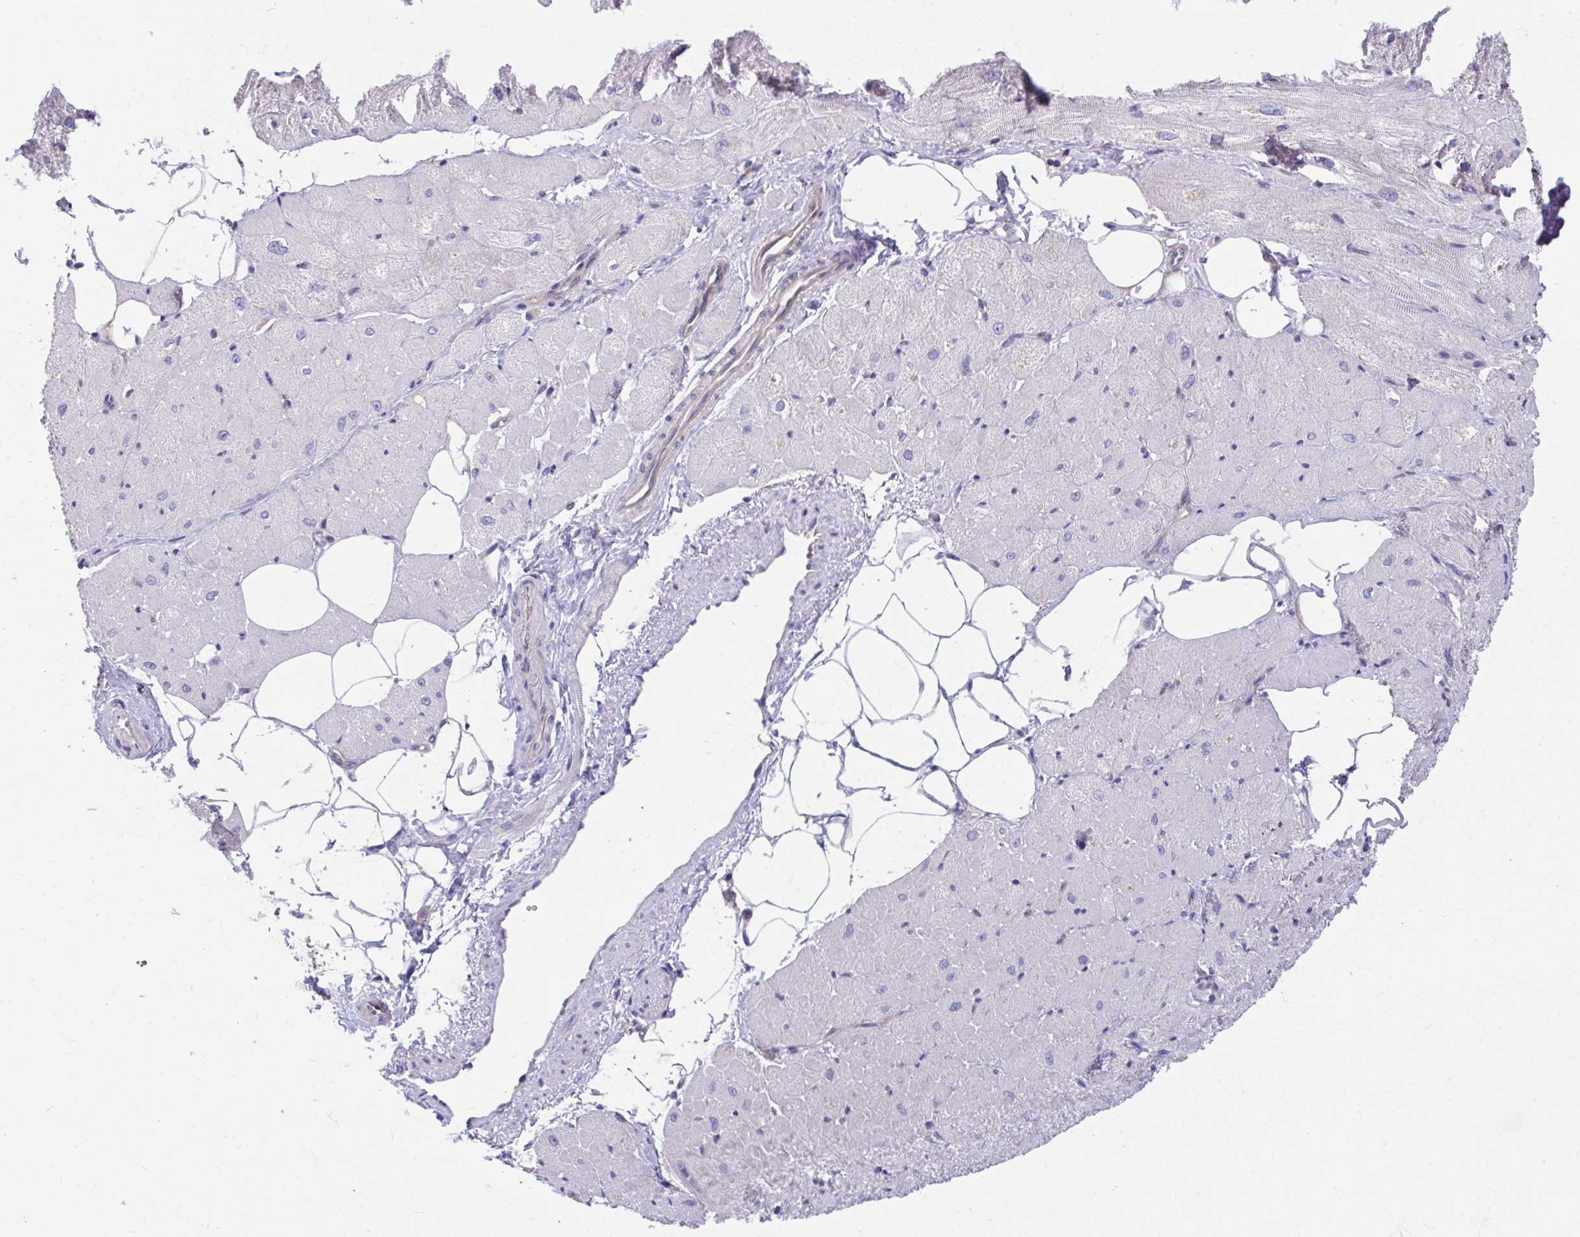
{"staining": {"intensity": "moderate", "quantity": "<25%", "location": "cytoplasmic/membranous"}, "tissue": "heart muscle", "cell_type": "Cardiomyocytes", "image_type": "normal", "snomed": [{"axis": "morphology", "description": "Normal tissue, NOS"}, {"axis": "topography", "description": "Heart"}], "caption": "Immunohistochemical staining of normal heart muscle exhibits moderate cytoplasmic/membranous protein staining in about <25% of cardiomyocytes.", "gene": "PCDHB7", "patient": {"sex": "male", "age": 62}}